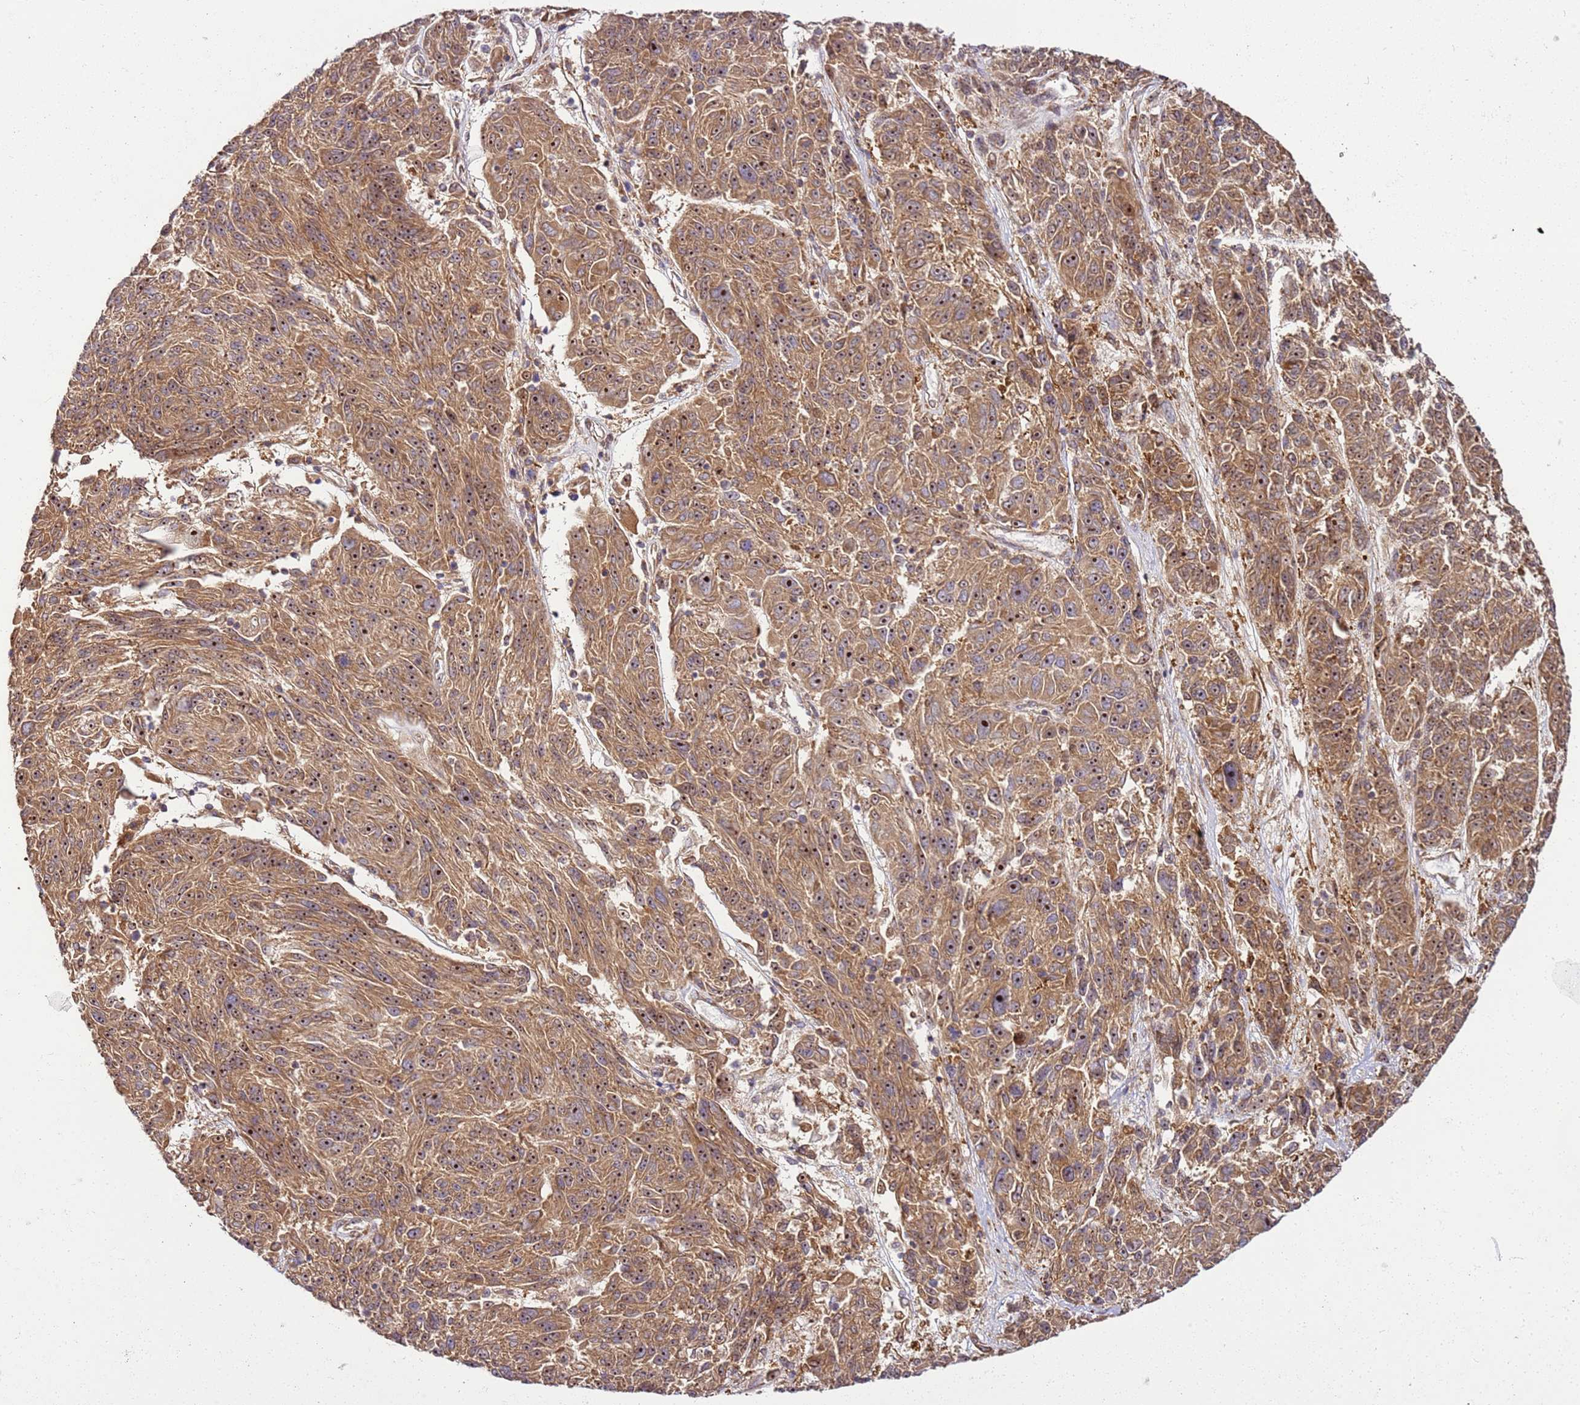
{"staining": {"intensity": "moderate", "quantity": ">75%", "location": "cytoplasmic/membranous,nuclear"}, "tissue": "melanoma", "cell_type": "Tumor cells", "image_type": "cancer", "snomed": [{"axis": "morphology", "description": "Malignant melanoma, NOS"}, {"axis": "topography", "description": "Skin"}], "caption": "This is a histology image of immunohistochemistry staining of malignant melanoma, which shows moderate expression in the cytoplasmic/membranous and nuclear of tumor cells.", "gene": "RASA3", "patient": {"sex": "male", "age": 53}}